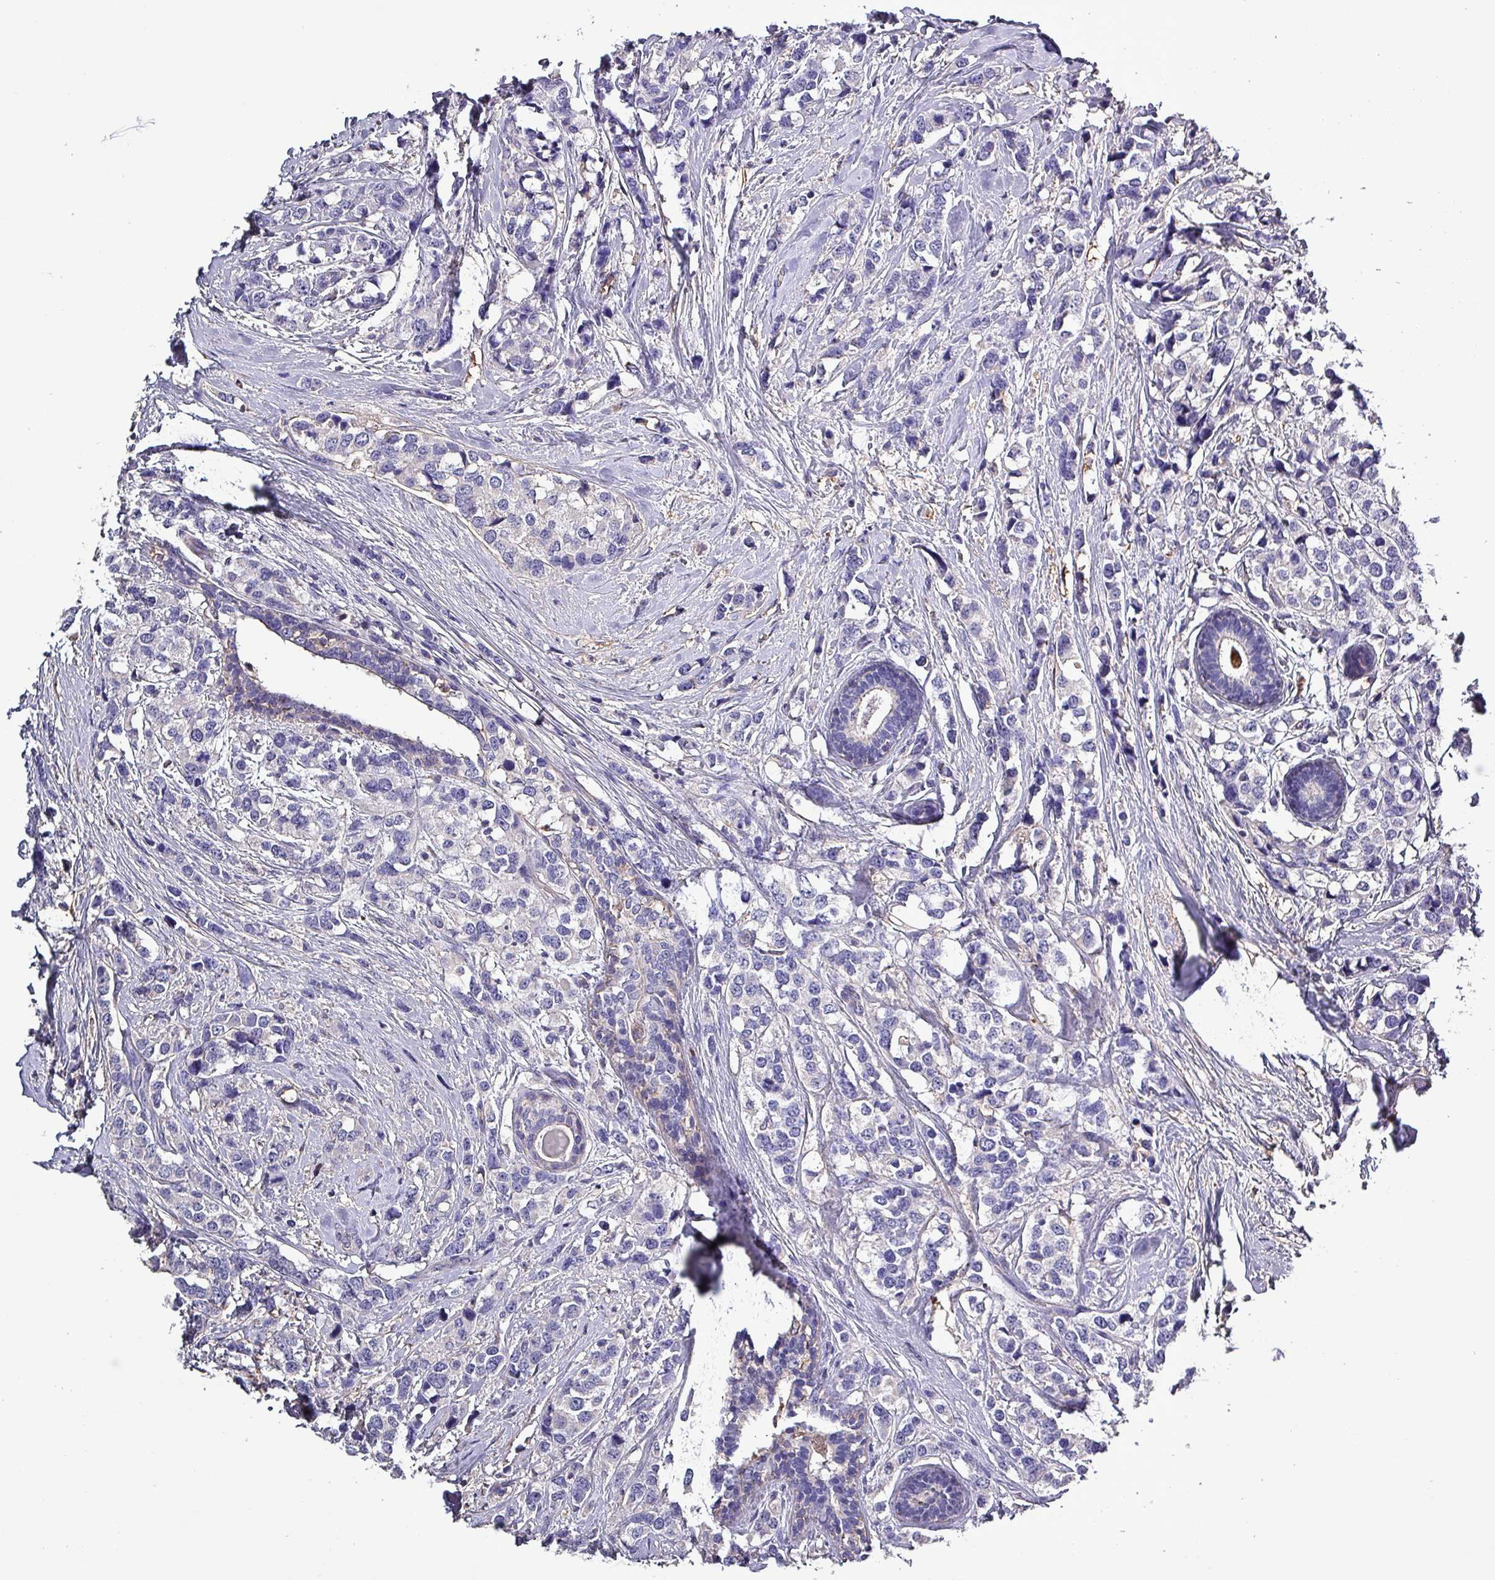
{"staining": {"intensity": "negative", "quantity": "none", "location": "none"}, "tissue": "breast cancer", "cell_type": "Tumor cells", "image_type": "cancer", "snomed": [{"axis": "morphology", "description": "Lobular carcinoma"}, {"axis": "topography", "description": "Breast"}], "caption": "Breast cancer was stained to show a protein in brown. There is no significant positivity in tumor cells.", "gene": "HTRA4", "patient": {"sex": "female", "age": 59}}